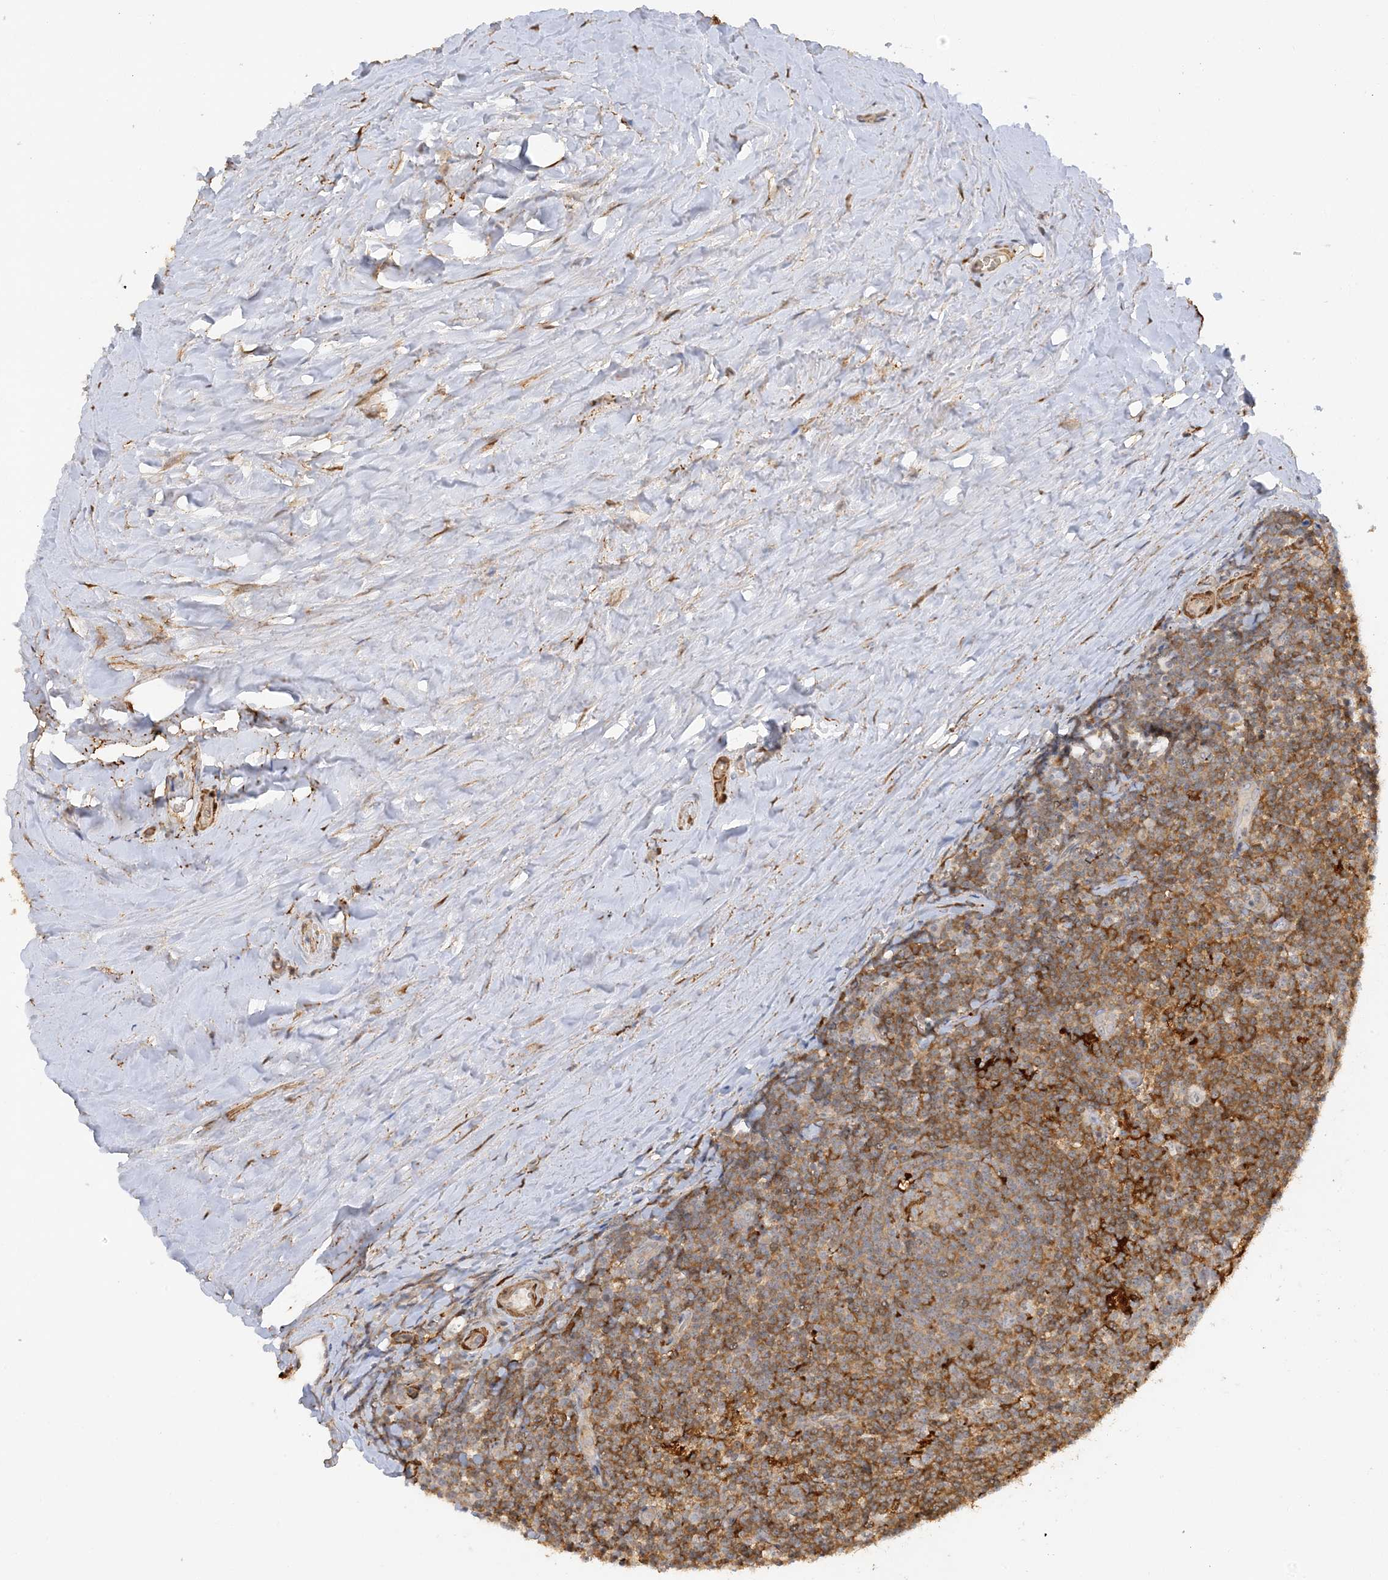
{"staining": {"intensity": "moderate", "quantity": "25%-75%", "location": "cytoplasmic/membranous"}, "tissue": "tonsil", "cell_type": "Germinal center cells", "image_type": "normal", "snomed": [{"axis": "morphology", "description": "Normal tissue, NOS"}, {"axis": "topography", "description": "Tonsil"}], "caption": "Protein analysis of normal tonsil reveals moderate cytoplasmic/membranous staining in approximately 25%-75% of germinal center cells.", "gene": "PHACTR2", "patient": {"sex": "male", "age": 27}}